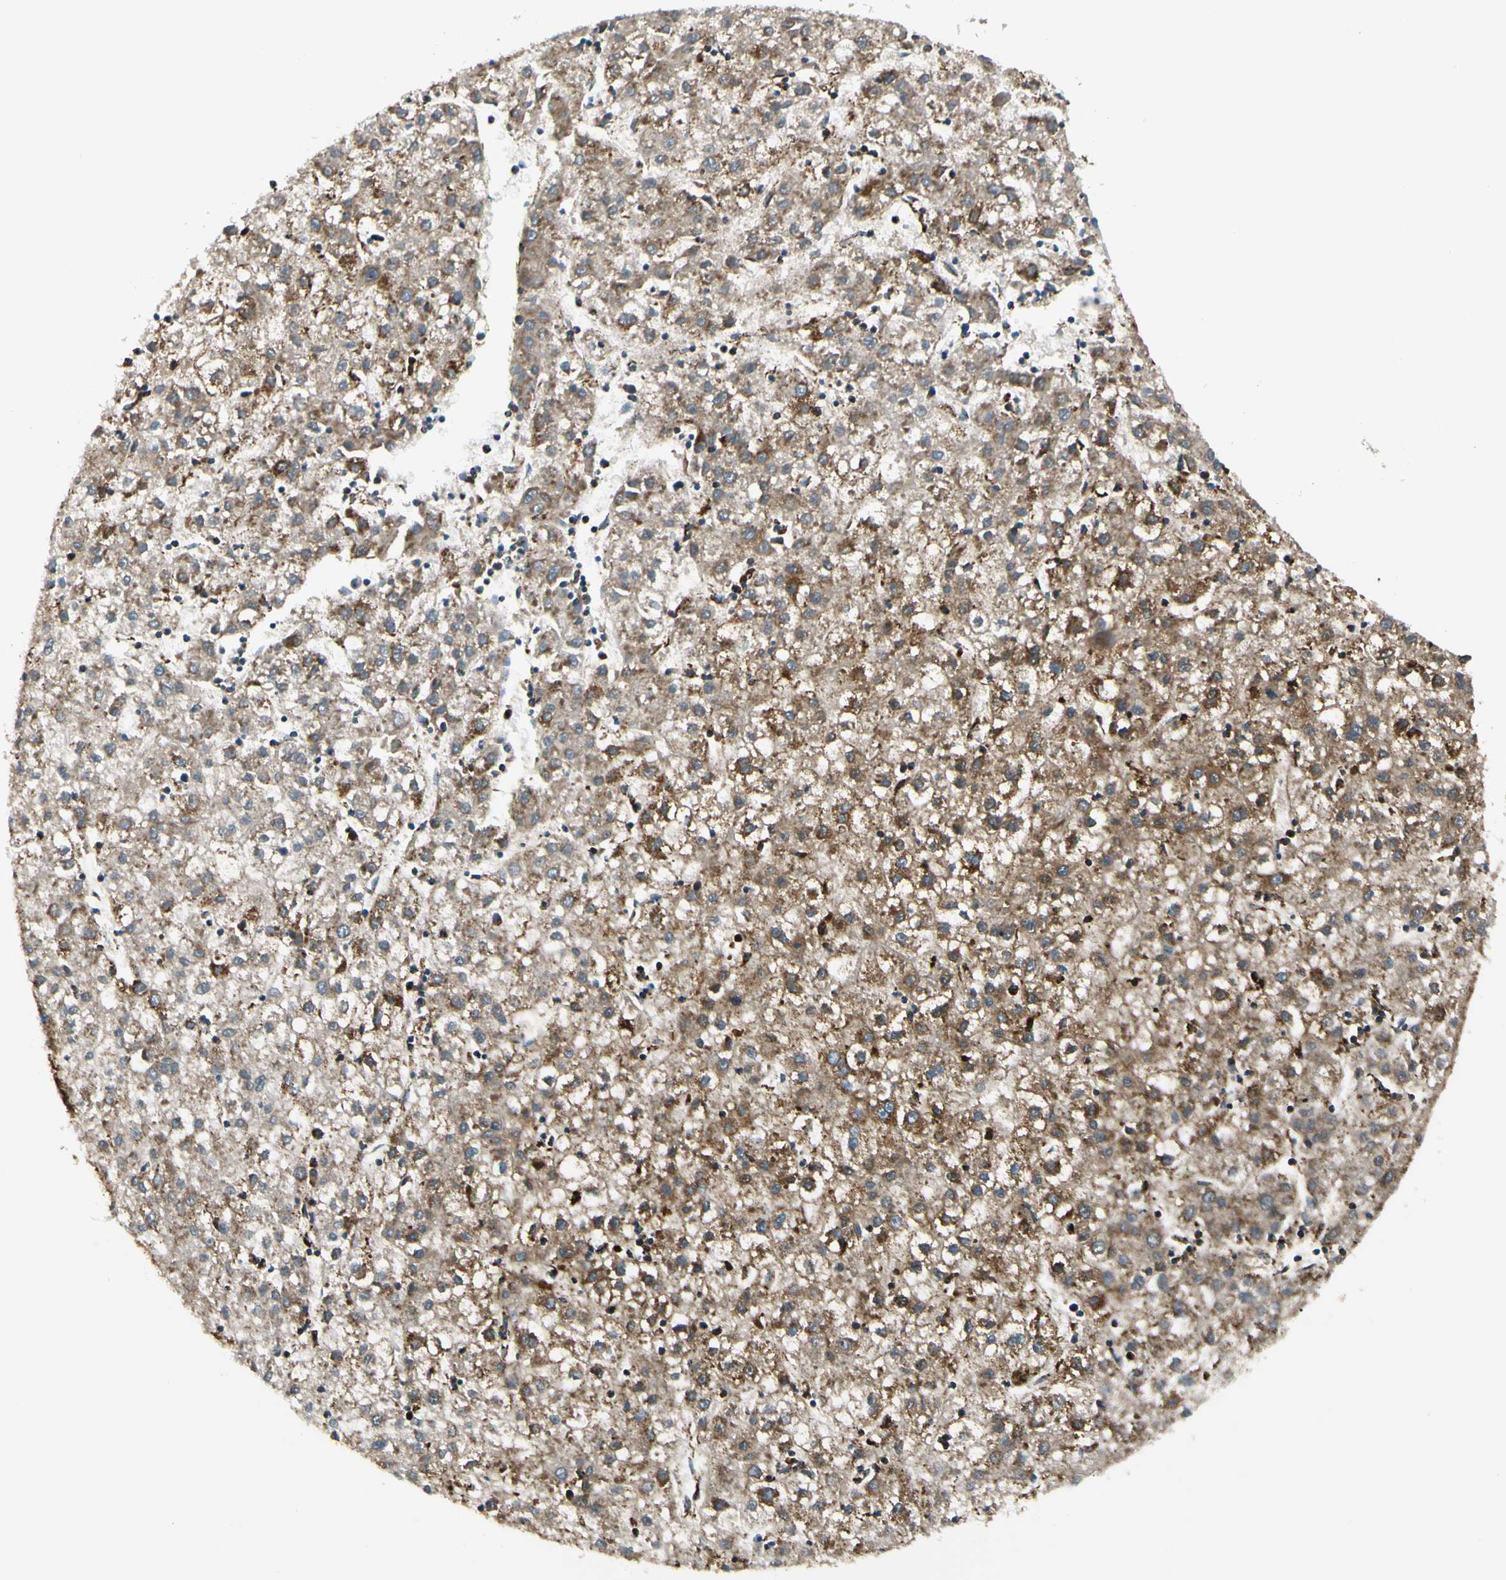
{"staining": {"intensity": "moderate", "quantity": ">75%", "location": "cytoplasmic/membranous"}, "tissue": "liver cancer", "cell_type": "Tumor cells", "image_type": "cancer", "snomed": [{"axis": "morphology", "description": "Carcinoma, Hepatocellular, NOS"}, {"axis": "topography", "description": "Liver"}], "caption": "Immunohistochemistry (IHC) (DAB (3,3'-diaminobenzidine)) staining of liver hepatocellular carcinoma displays moderate cytoplasmic/membranous protein expression in approximately >75% of tumor cells. Immunohistochemistry stains the protein in brown and the nuclei are stained blue.", "gene": "ME2", "patient": {"sex": "male", "age": 72}}